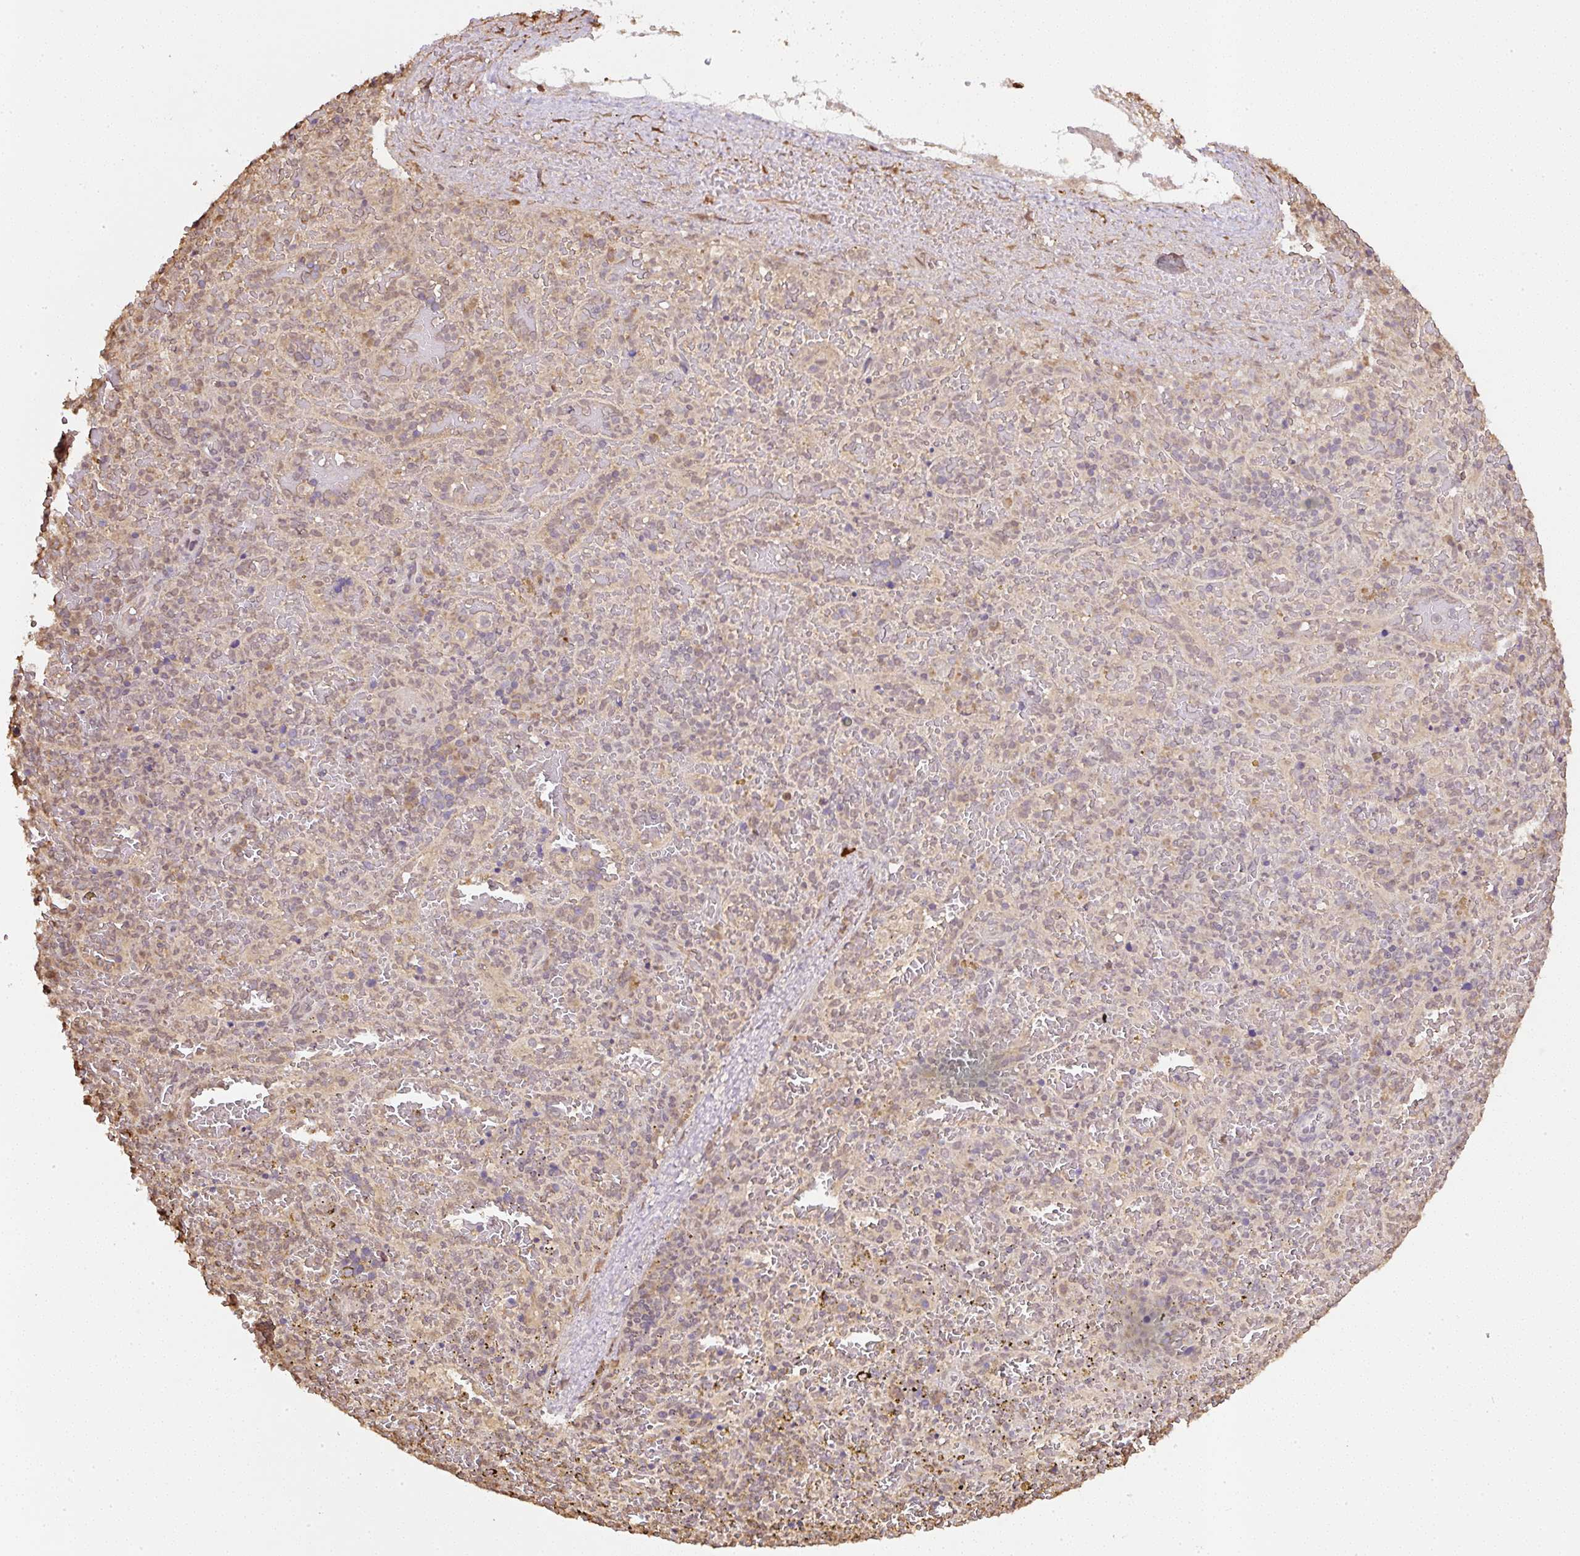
{"staining": {"intensity": "weak", "quantity": "25%-75%", "location": "nuclear"}, "tissue": "spleen", "cell_type": "Cells in red pulp", "image_type": "normal", "snomed": [{"axis": "morphology", "description": "Normal tissue, NOS"}, {"axis": "topography", "description": "Spleen"}], "caption": "Immunohistochemistry micrograph of normal human spleen stained for a protein (brown), which displays low levels of weak nuclear expression in about 25%-75% of cells in red pulp.", "gene": "TMEM170B", "patient": {"sex": "female", "age": 50}}